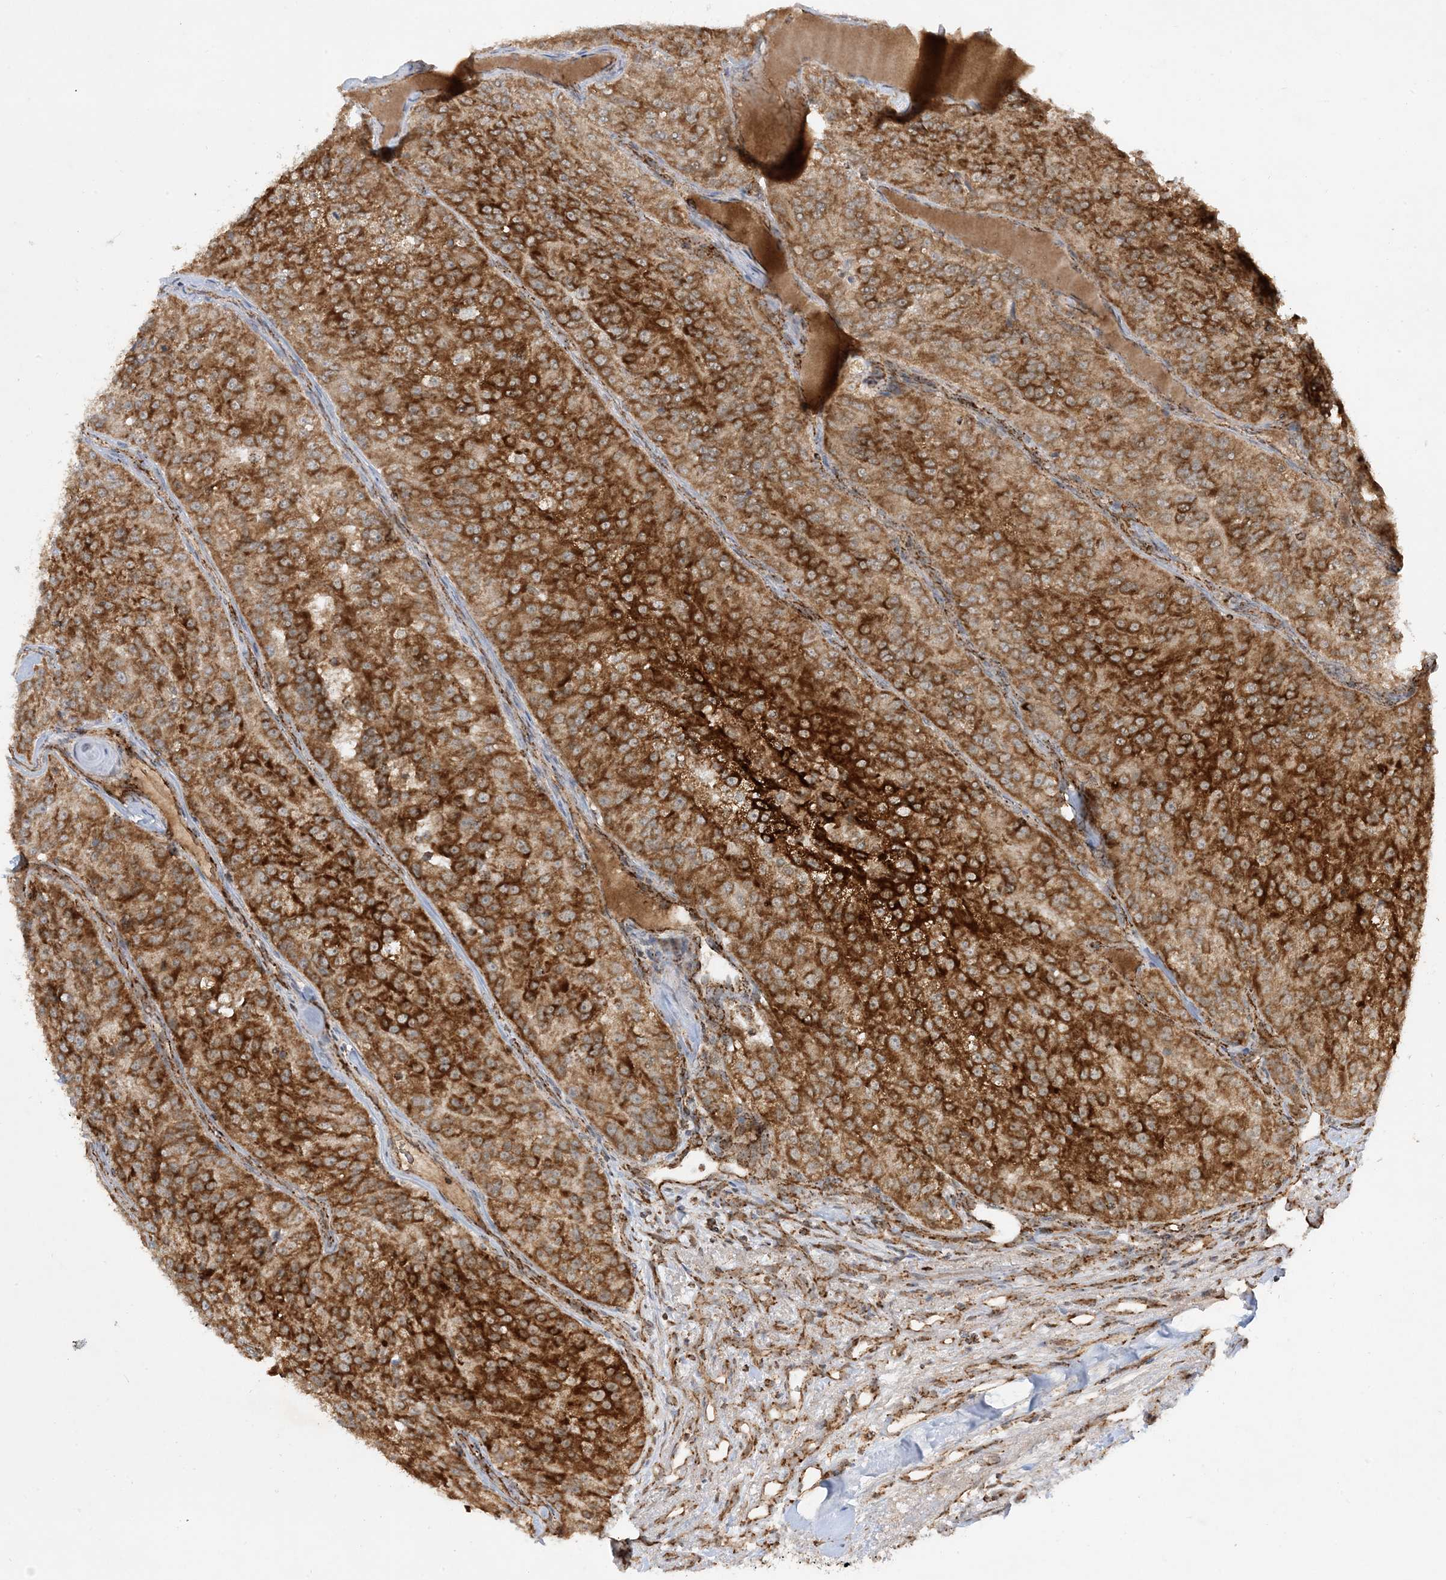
{"staining": {"intensity": "strong", "quantity": ">75%", "location": "cytoplasmic/membranous"}, "tissue": "renal cancer", "cell_type": "Tumor cells", "image_type": "cancer", "snomed": [{"axis": "morphology", "description": "Adenocarcinoma, NOS"}, {"axis": "topography", "description": "Kidney"}], "caption": "Tumor cells demonstrate high levels of strong cytoplasmic/membranous positivity in approximately >75% of cells in adenocarcinoma (renal).", "gene": "NDUFAF3", "patient": {"sex": "female", "age": 63}}